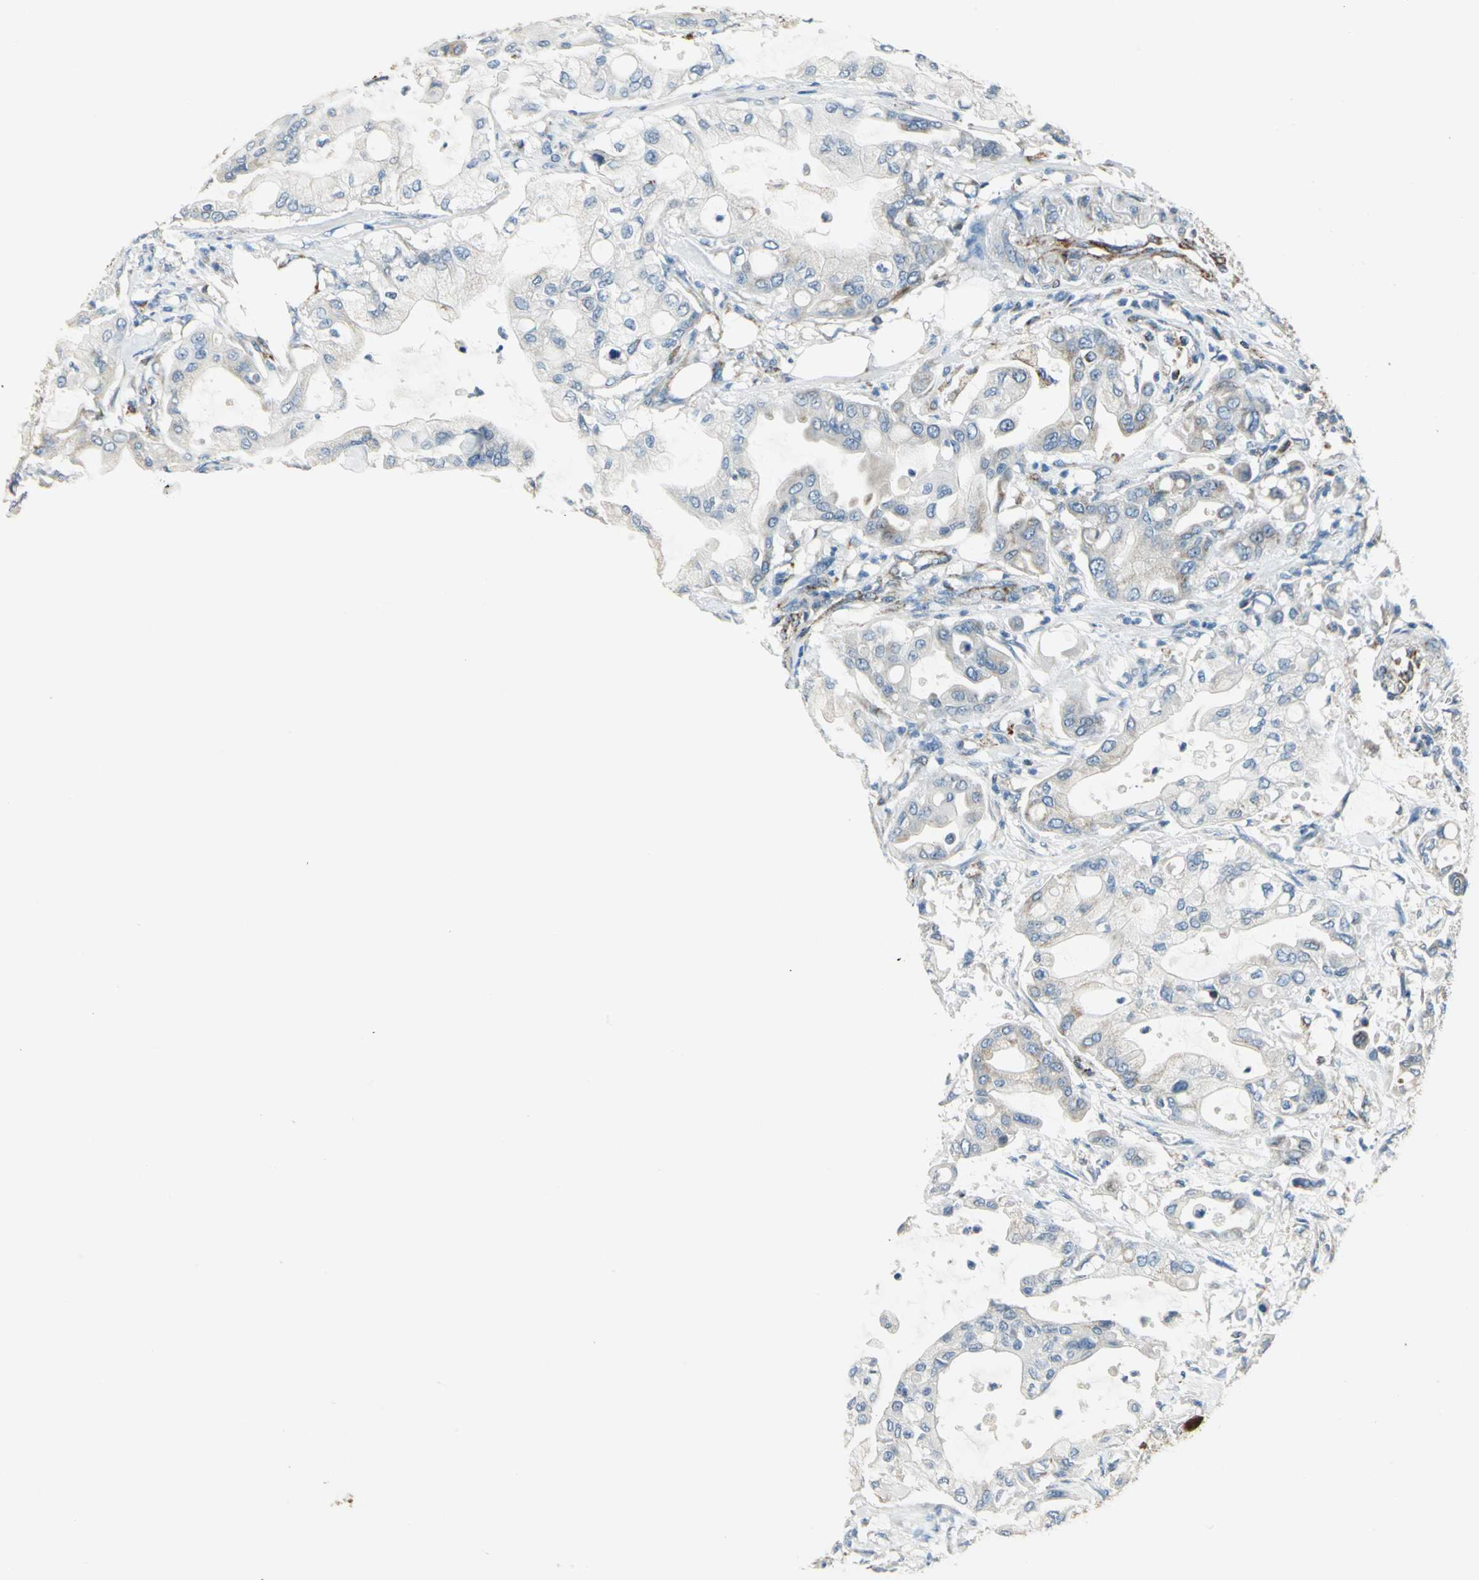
{"staining": {"intensity": "weak", "quantity": "25%-75%", "location": "cytoplasmic/membranous"}, "tissue": "pancreatic cancer", "cell_type": "Tumor cells", "image_type": "cancer", "snomed": [{"axis": "morphology", "description": "Adenocarcinoma, NOS"}, {"axis": "morphology", "description": "Adenocarcinoma, metastatic, NOS"}, {"axis": "topography", "description": "Lymph node"}, {"axis": "topography", "description": "Pancreas"}, {"axis": "topography", "description": "Duodenum"}], "caption": "About 25%-75% of tumor cells in human pancreatic adenocarcinoma exhibit weak cytoplasmic/membranous protein staining as visualized by brown immunohistochemical staining.", "gene": "ACADM", "patient": {"sex": "female", "age": 64}}